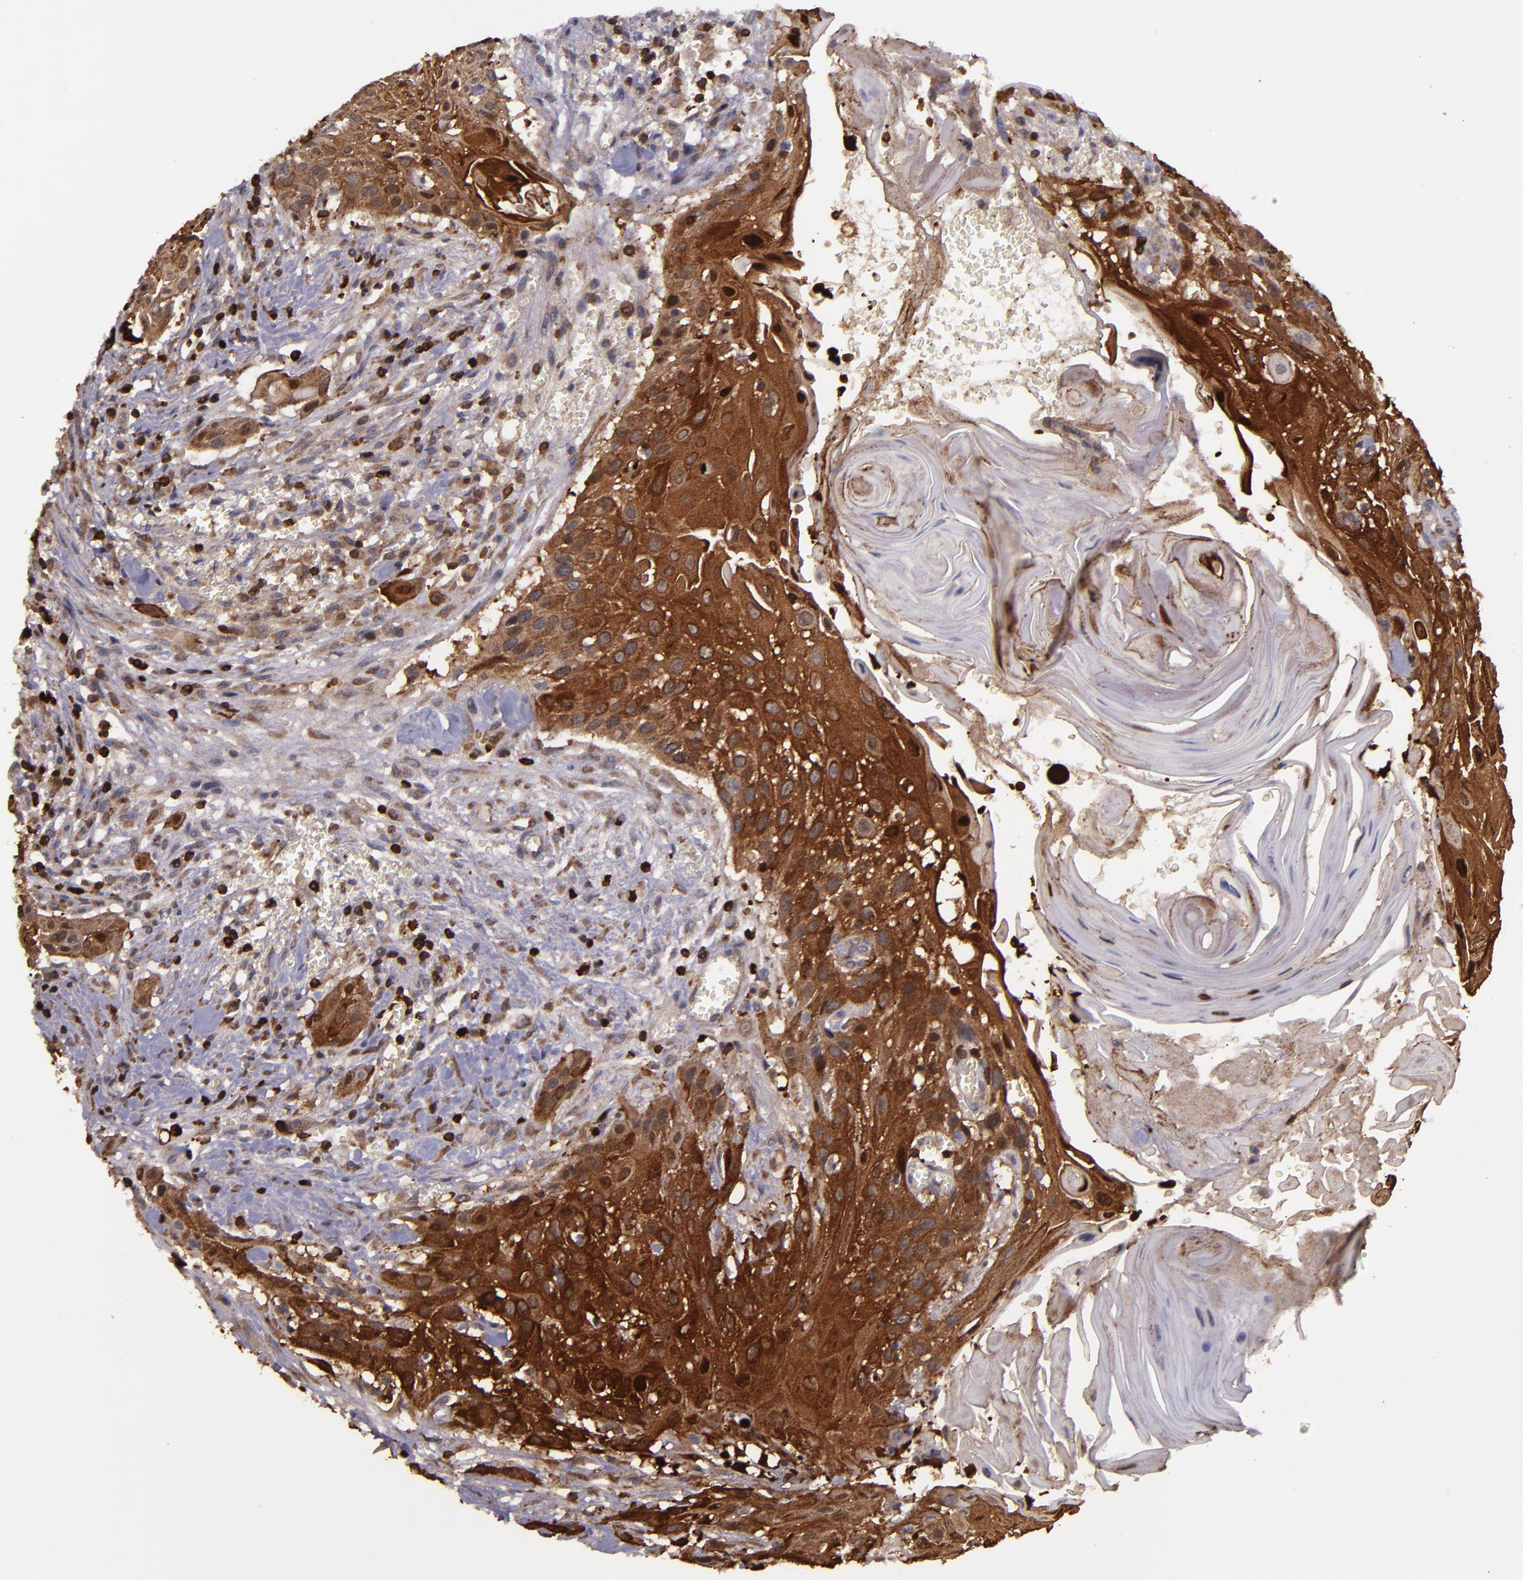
{"staining": {"intensity": "strong", "quantity": ">75%", "location": "cytoplasmic/membranous"}, "tissue": "head and neck cancer", "cell_type": "Tumor cells", "image_type": "cancer", "snomed": [{"axis": "morphology", "description": "Squamous cell carcinoma, NOS"}, {"axis": "morphology", "description": "Squamous cell carcinoma, metastatic, NOS"}, {"axis": "topography", "description": "Lymph node"}, {"axis": "topography", "description": "Salivary gland"}, {"axis": "topography", "description": "Head-Neck"}], "caption": "A brown stain highlights strong cytoplasmic/membranous staining of a protein in head and neck squamous cell carcinoma tumor cells. The staining was performed using DAB (3,3'-diaminobenzidine) to visualize the protein expression in brown, while the nuclei were stained in blue with hematoxylin (Magnification: 20x).", "gene": "SLC9A3R1", "patient": {"sex": "female", "age": 74}}